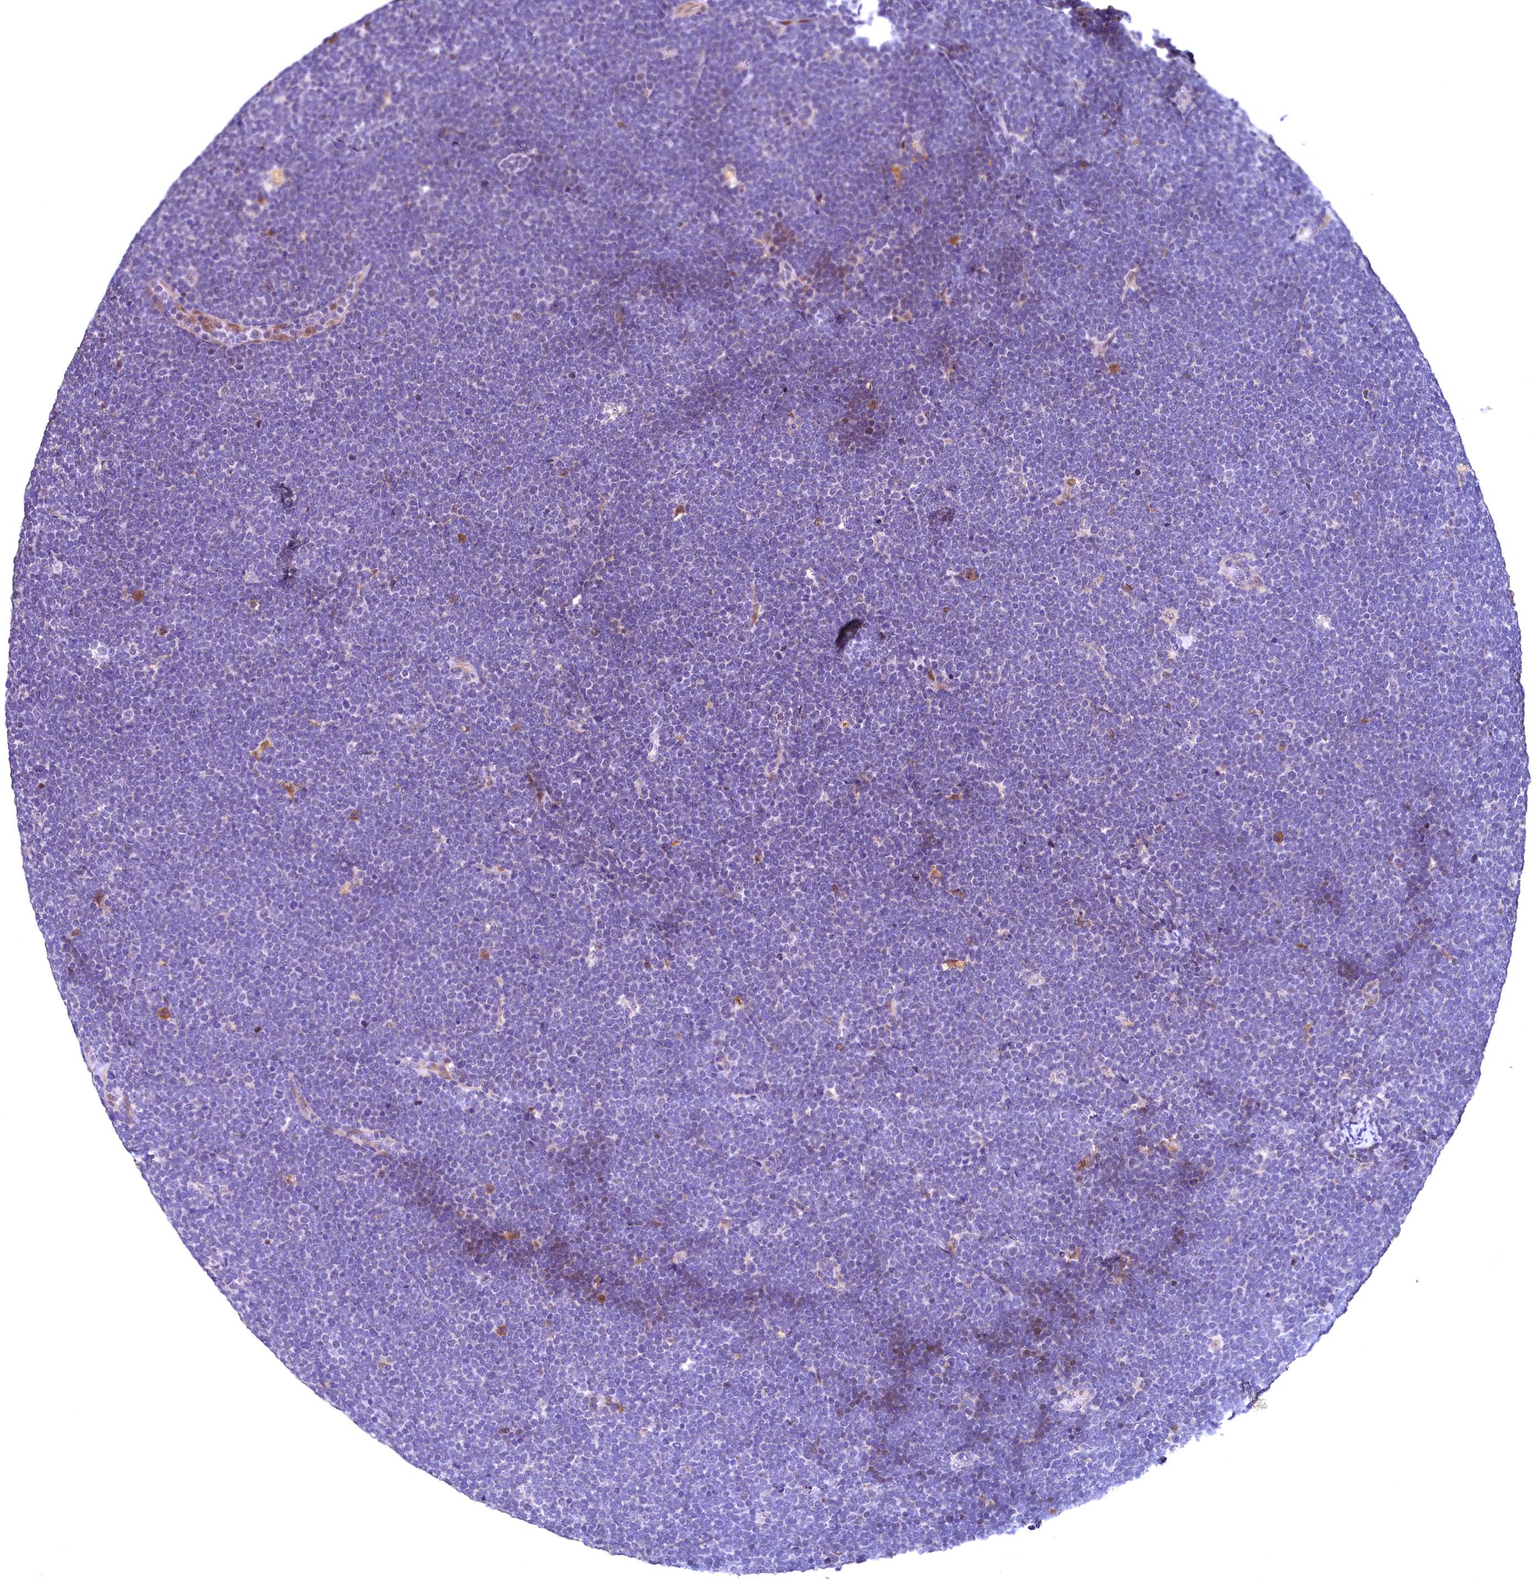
{"staining": {"intensity": "negative", "quantity": "none", "location": "none"}, "tissue": "lymphoma", "cell_type": "Tumor cells", "image_type": "cancer", "snomed": [{"axis": "morphology", "description": "Malignant lymphoma, non-Hodgkin's type, High grade"}, {"axis": "topography", "description": "Lymph node"}], "caption": "IHC of high-grade malignant lymphoma, non-Hodgkin's type displays no staining in tumor cells. (DAB IHC, high magnification).", "gene": "LATS2", "patient": {"sex": "male", "age": 13}}